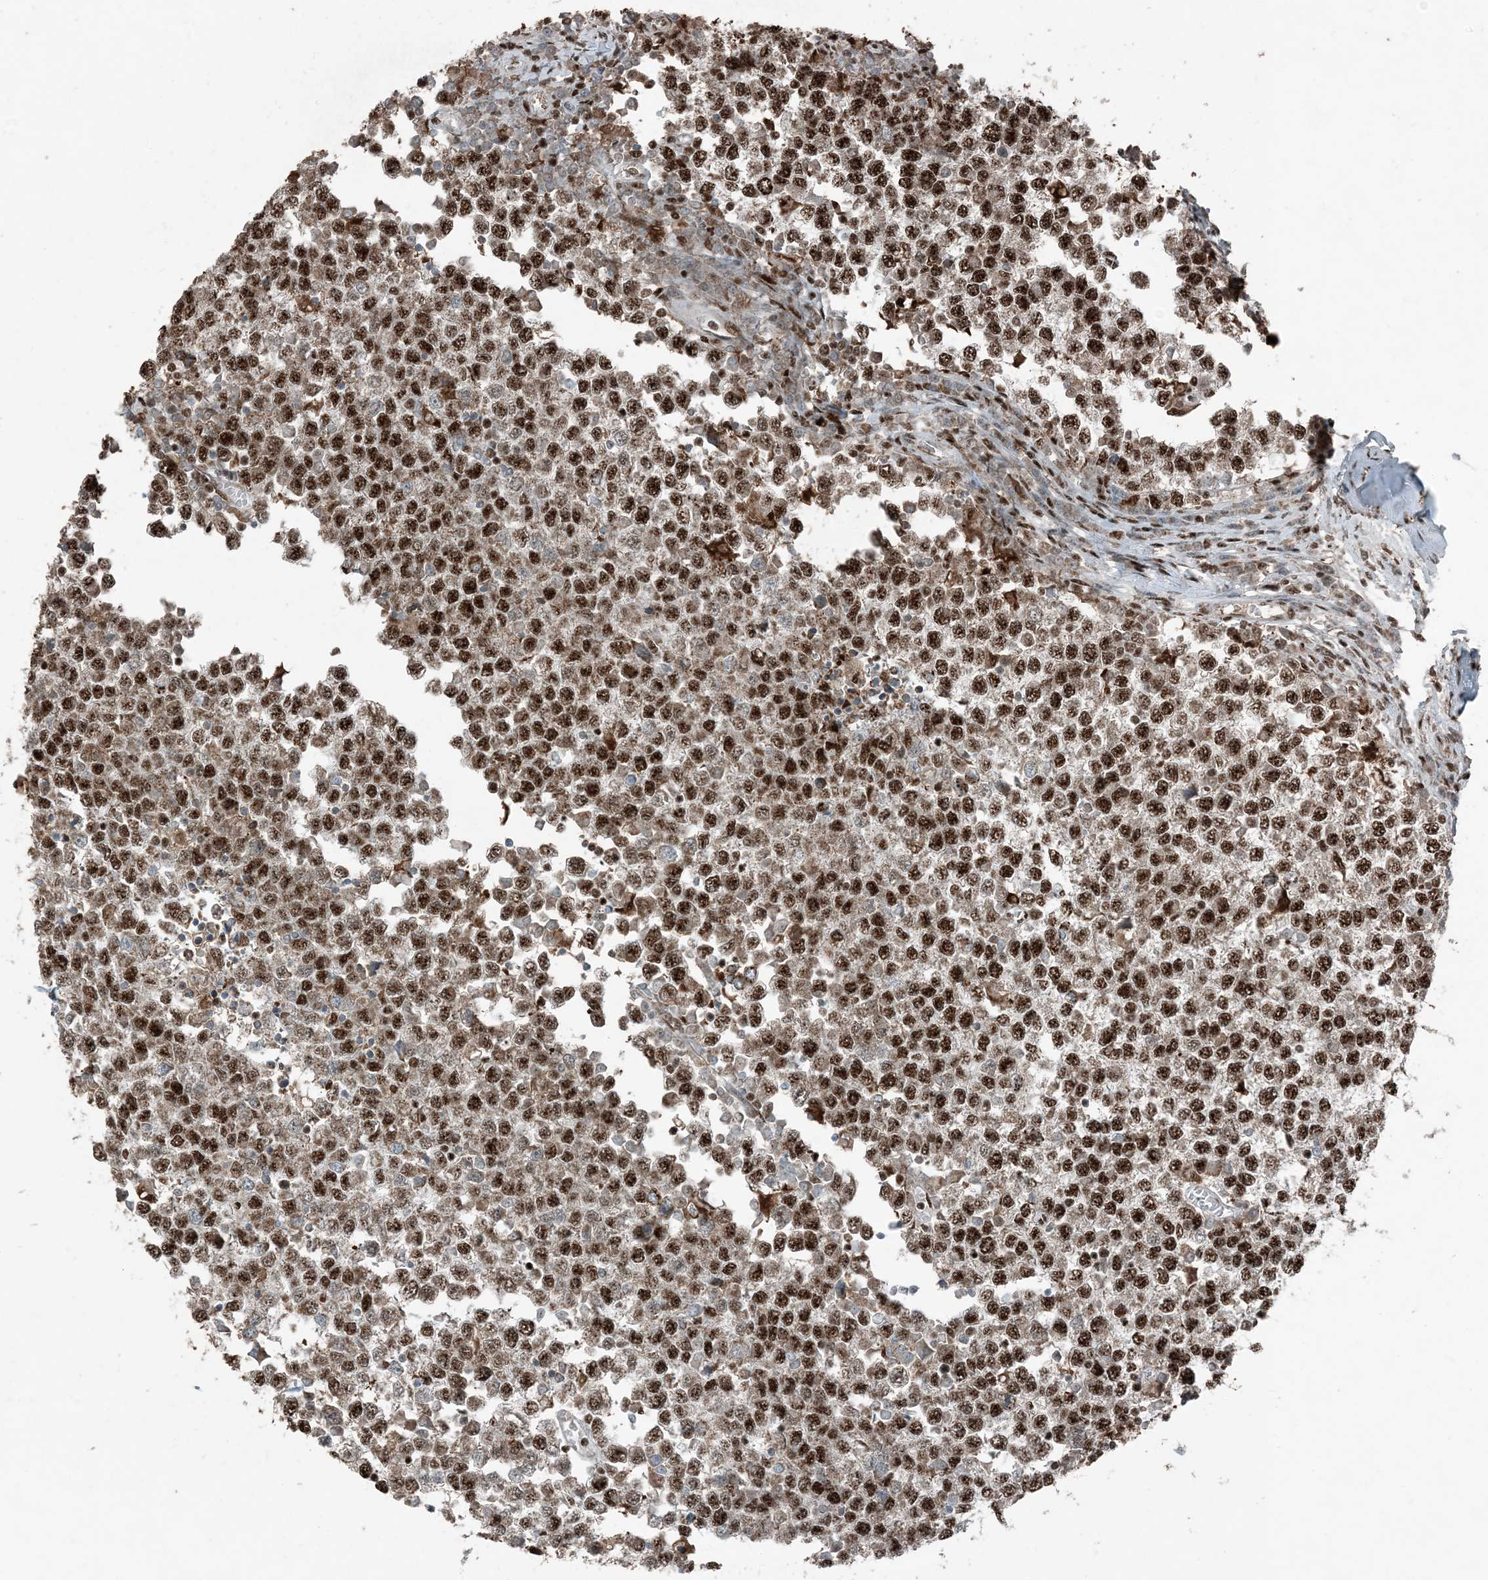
{"staining": {"intensity": "moderate", "quantity": ">75%", "location": "nuclear"}, "tissue": "testis cancer", "cell_type": "Tumor cells", "image_type": "cancer", "snomed": [{"axis": "morphology", "description": "Seminoma, NOS"}, {"axis": "topography", "description": "Testis"}], "caption": "An image of testis seminoma stained for a protein reveals moderate nuclear brown staining in tumor cells.", "gene": "TADA2B", "patient": {"sex": "male", "age": 65}}